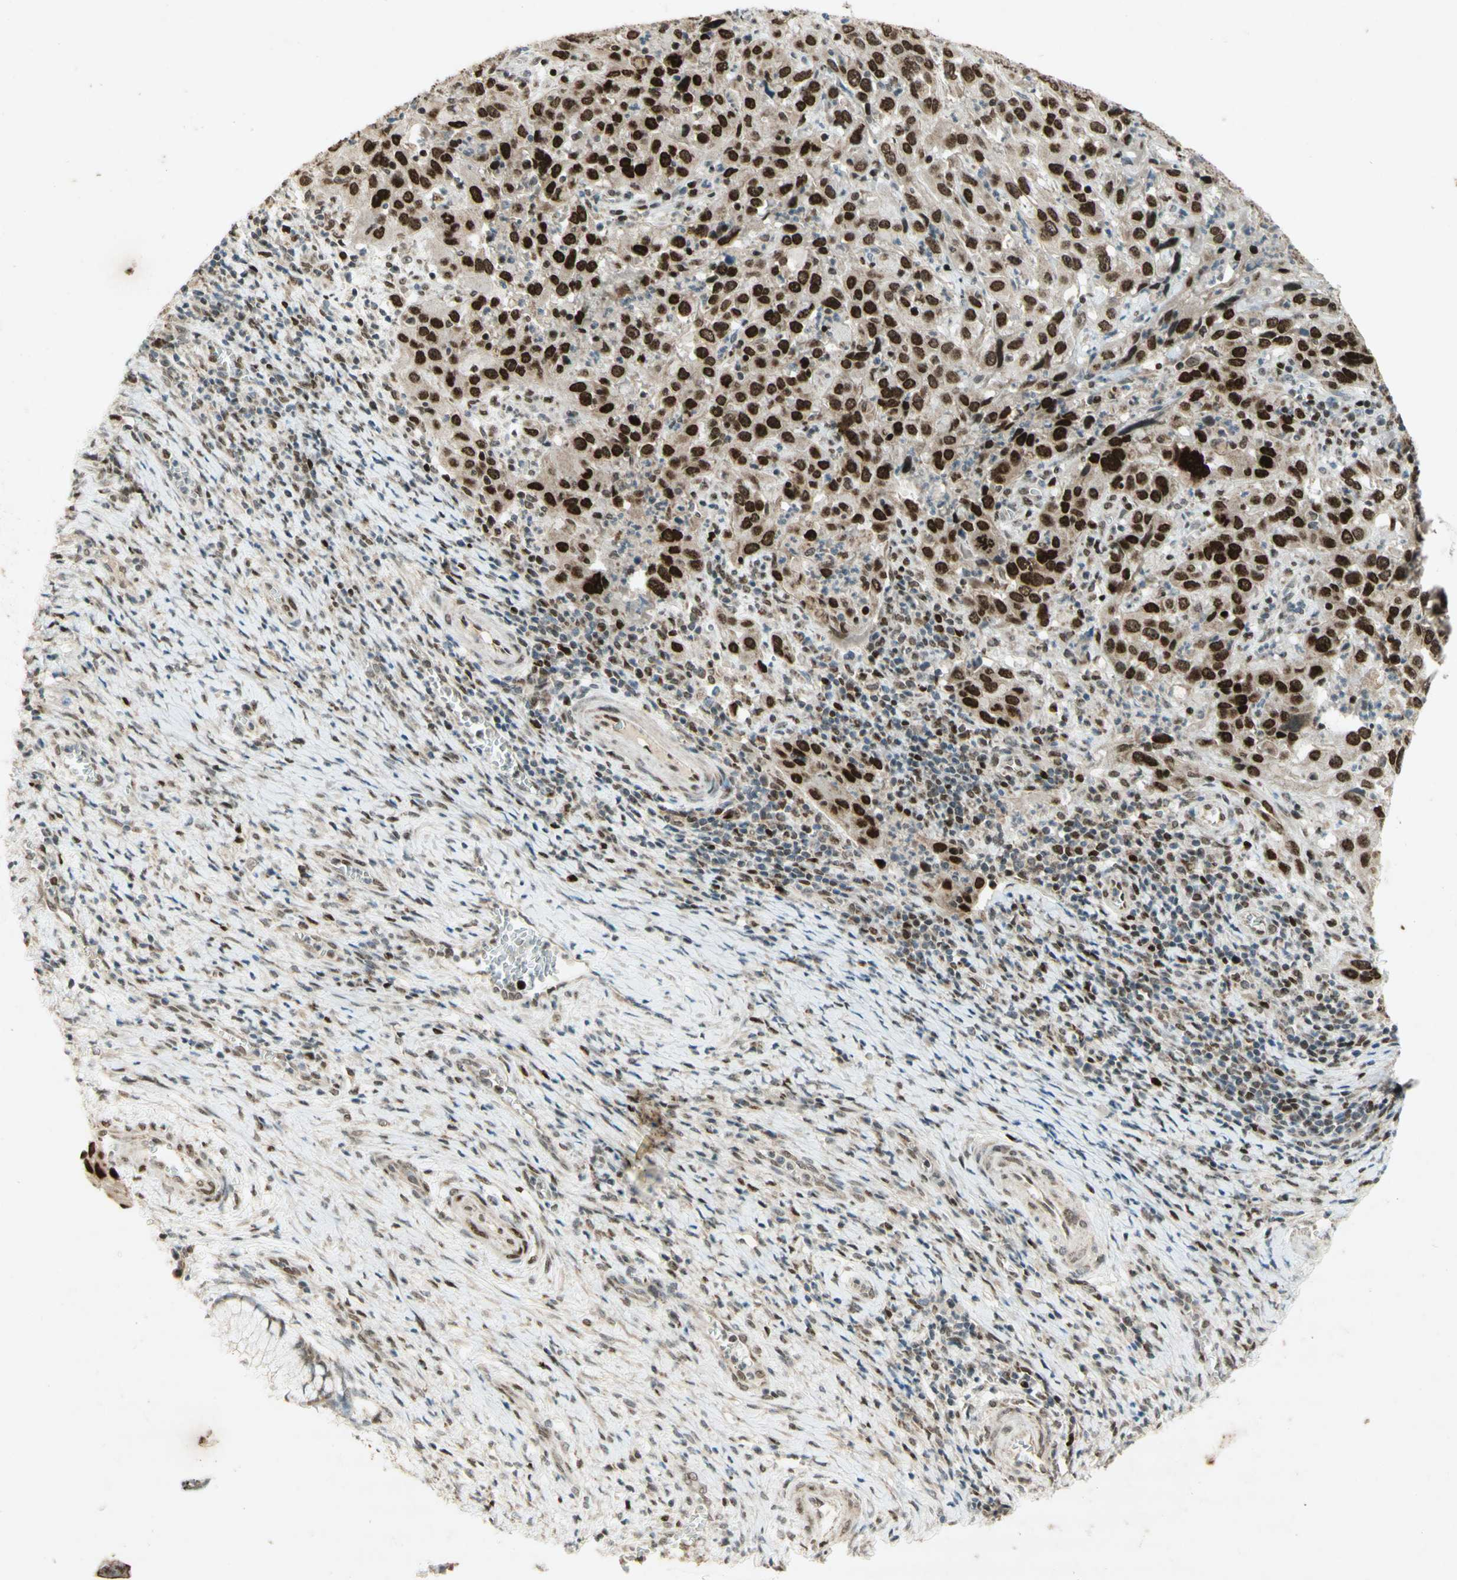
{"staining": {"intensity": "strong", "quantity": ">75%", "location": "nuclear"}, "tissue": "cervical cancer", "cell_type": "Tumor cells", "image_type": "cancer", "snomed": [{"axis": "morphology", "description": "Squamous cell carcinoma, NOS"}, {"axis": "topography", "description": "Cervix"}], "caption": "IHC staining of cervical cancer (squamous cell carcinoma), which reveals high levels of strong nuclear staining in about >75% of tumor cells indicating strong nuclear protein positivity. The staining was performed using DAB (3,3'-diaminobenzidine) (brown) for protein detection and nuclei were counterstained in hematoxylin (blue).", "gene": "DNMT3A", "patient": {"sex": "female", "age": 32}}